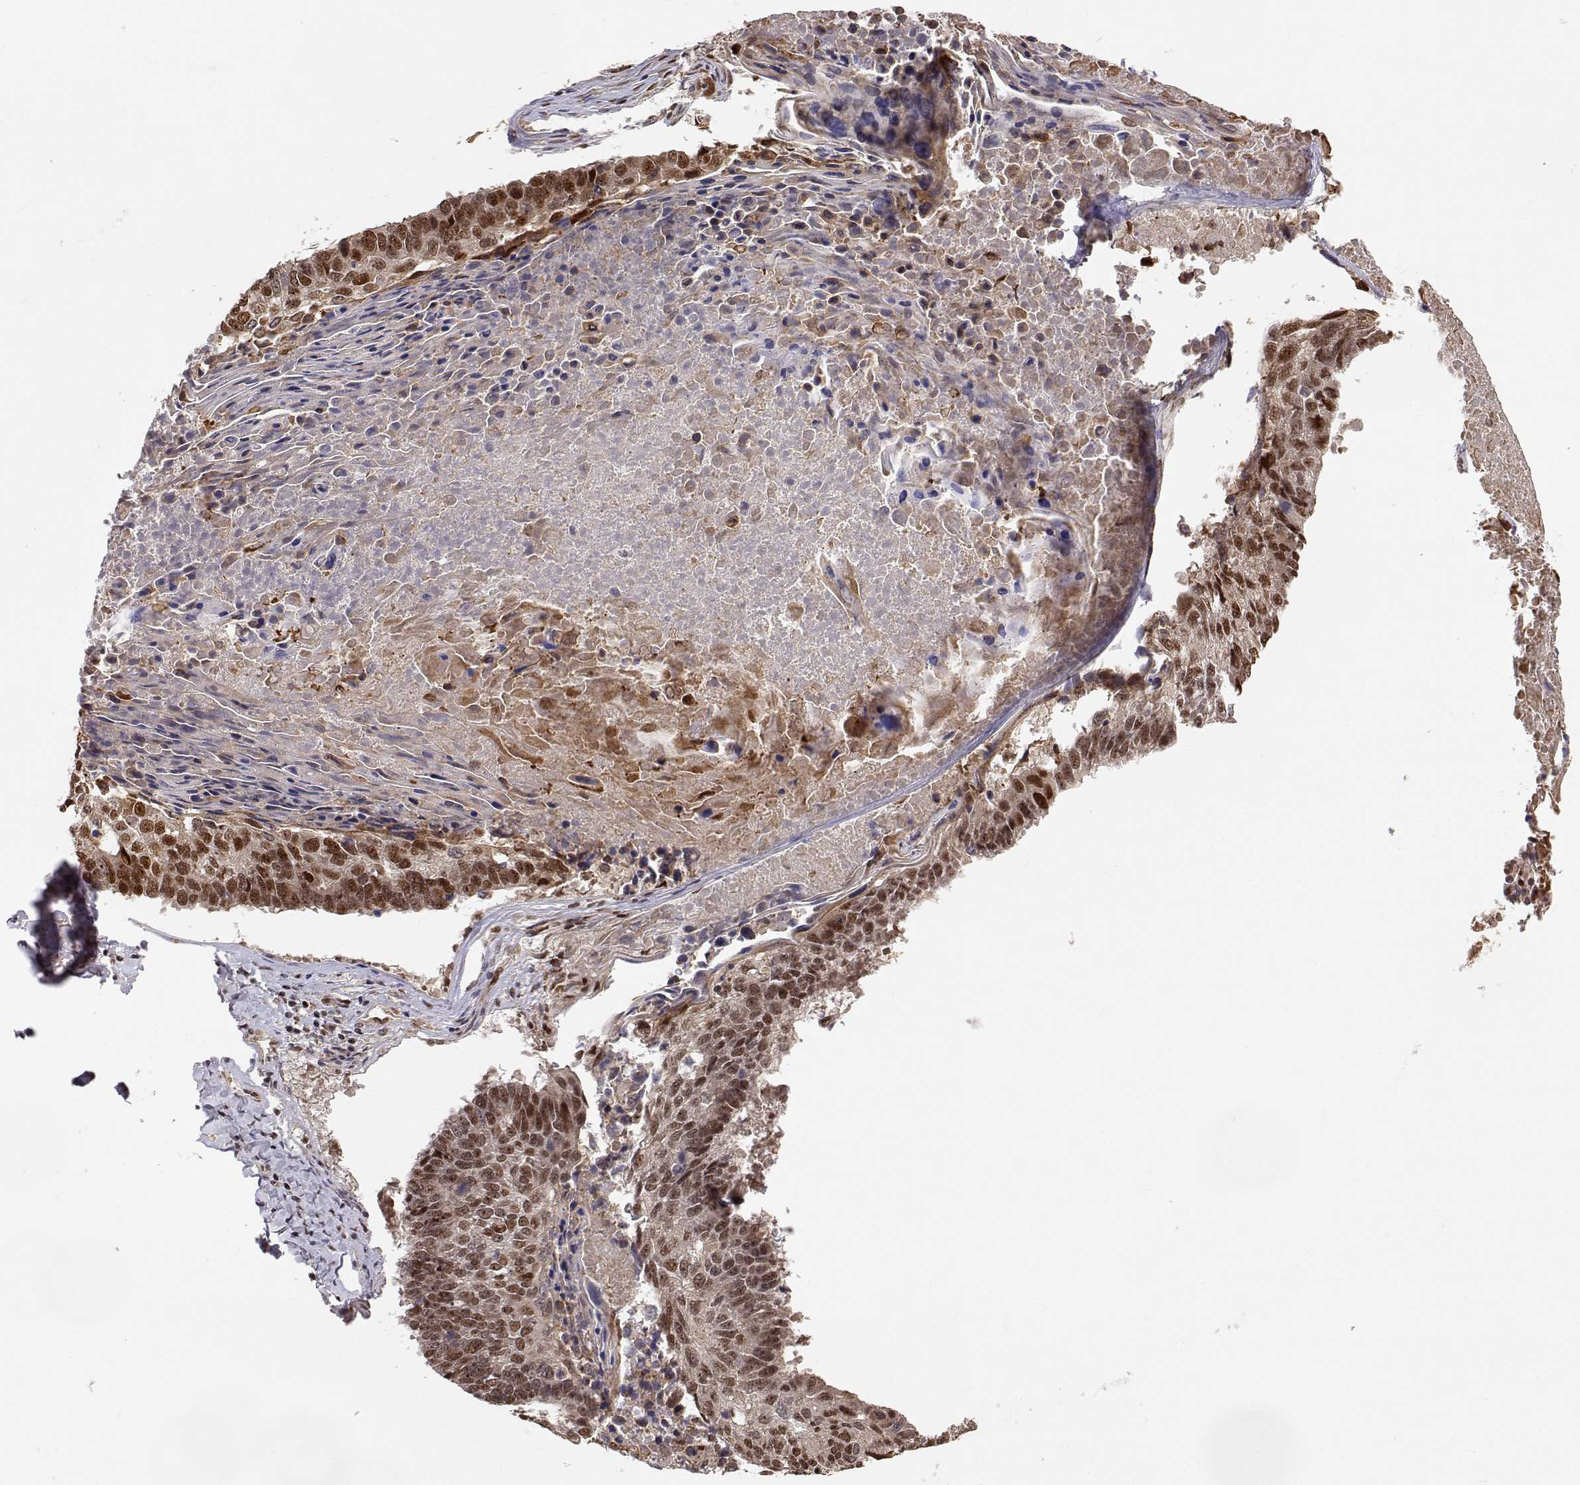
{"staining": {"intensity": "strong", "quantity": ">75%", "location": "nuclear"}, "tissue": "lung cancer", "cell_type": "Tumor cells", "image_type": "cancer", "snomed": [{"axis": "morphology", "description": "Squamous cell carcinoma, NOS"}, {"axis": "topography", "description": "Lung"}], "caption": "The histopathology image shows staining of lung cancer, revealing strong nuclear protein expression (brown color) within tumor cells.", "gene": "BRCA1", "patient": {"sex": "male", "age": 73}}